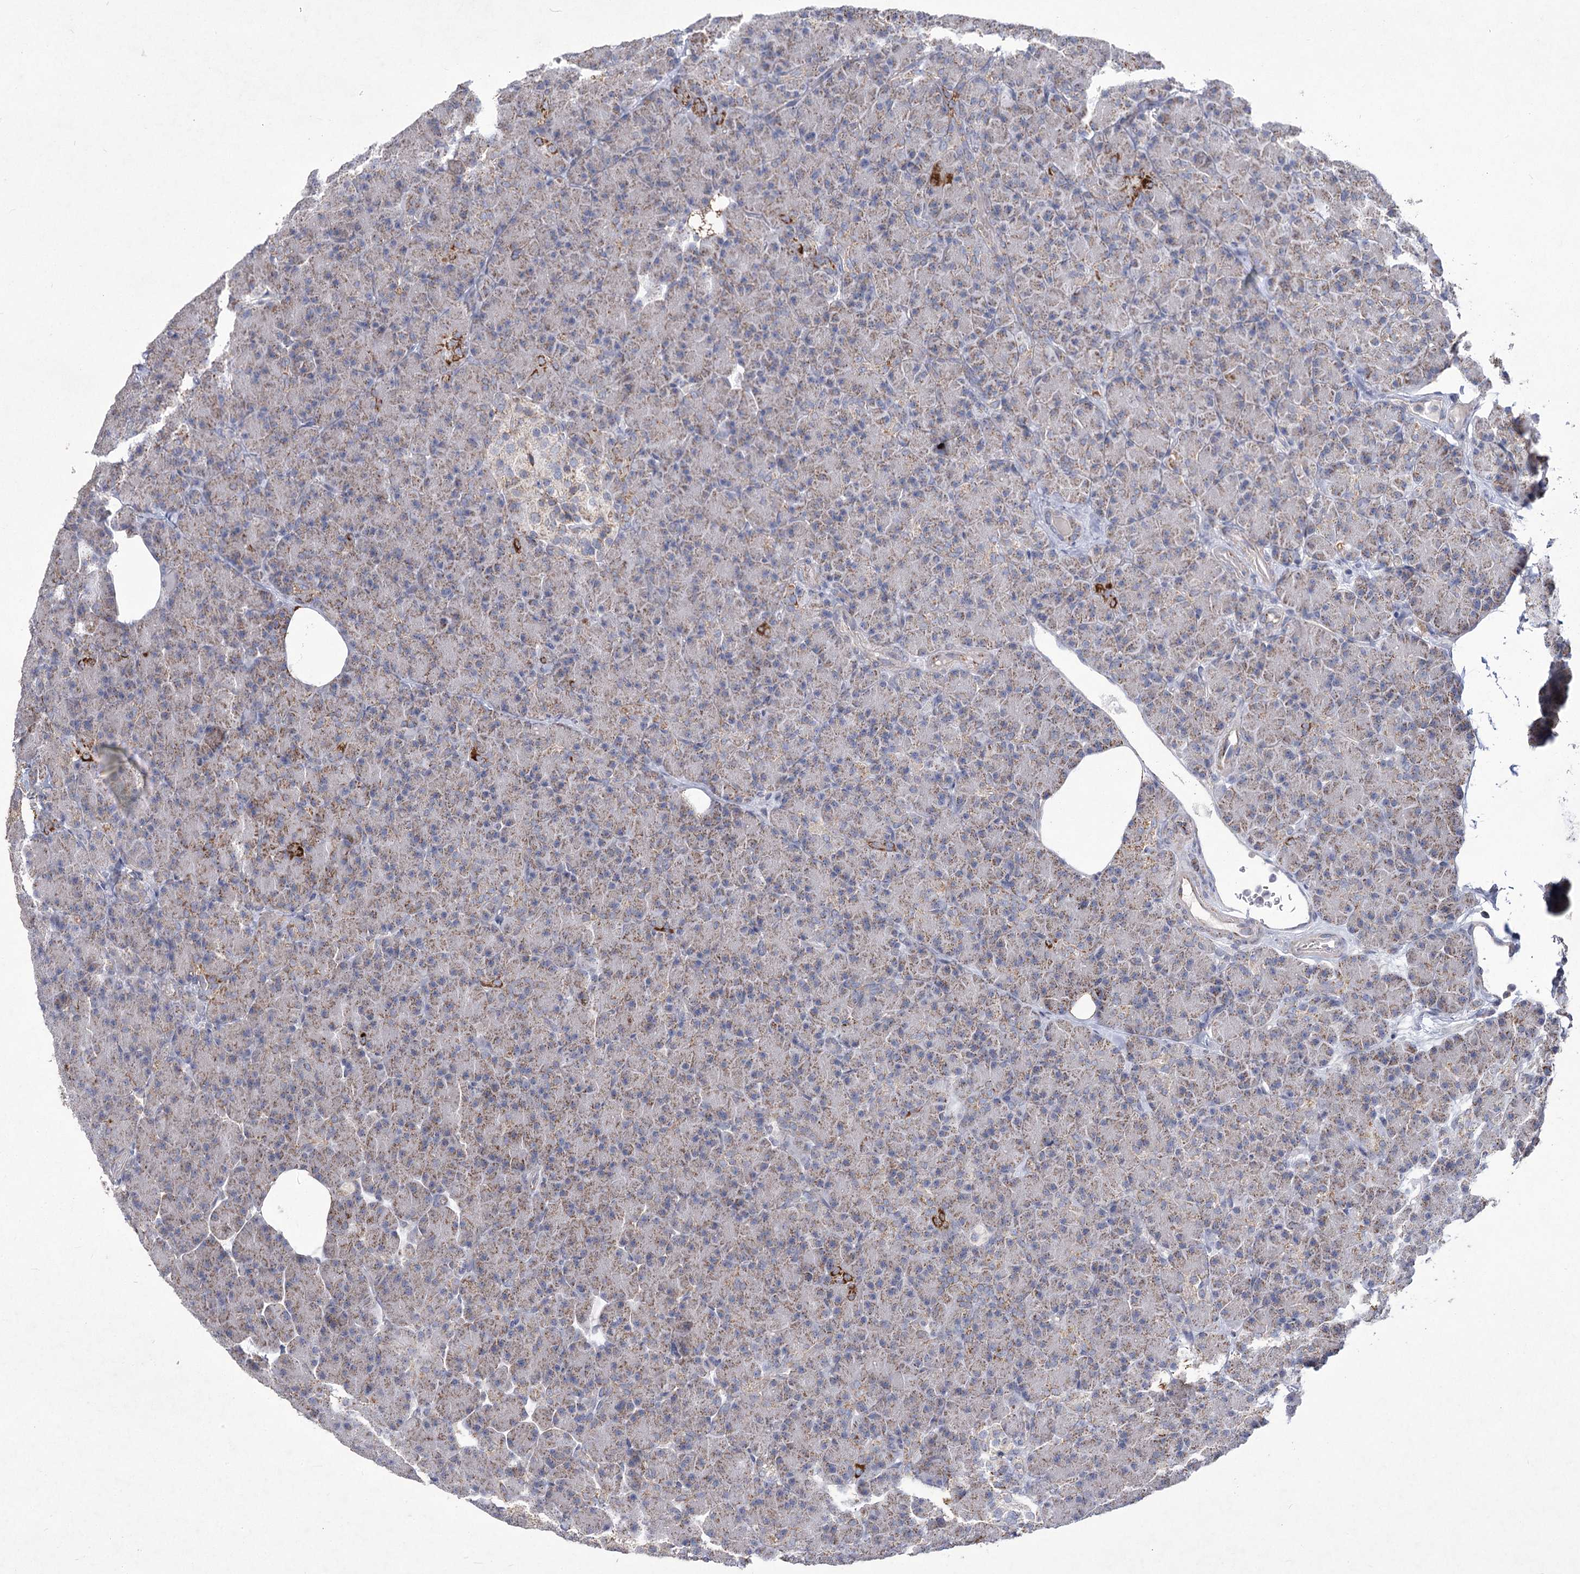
{"staining": {"intensity": "moderate", "quantity": "25%-75%", "location": "cytoplasmic/membranous"}, "tissue": "pancreas", "cell_type": "Exocrine glandular cells", "image_type": "normal", "snomed": [{"axis": "morphology", "description": "Normal tissue, NOS"}, {"axis": "topography", "description": "Pancreas"}], "caption": "Exocrine glandular cells show moderate cytoplasmic/membranous expression in approximately 25%-75% of cells in unremarkable pancreas.", "gene": "PDHB", "patient": {"sex": "female", "age": 43}}